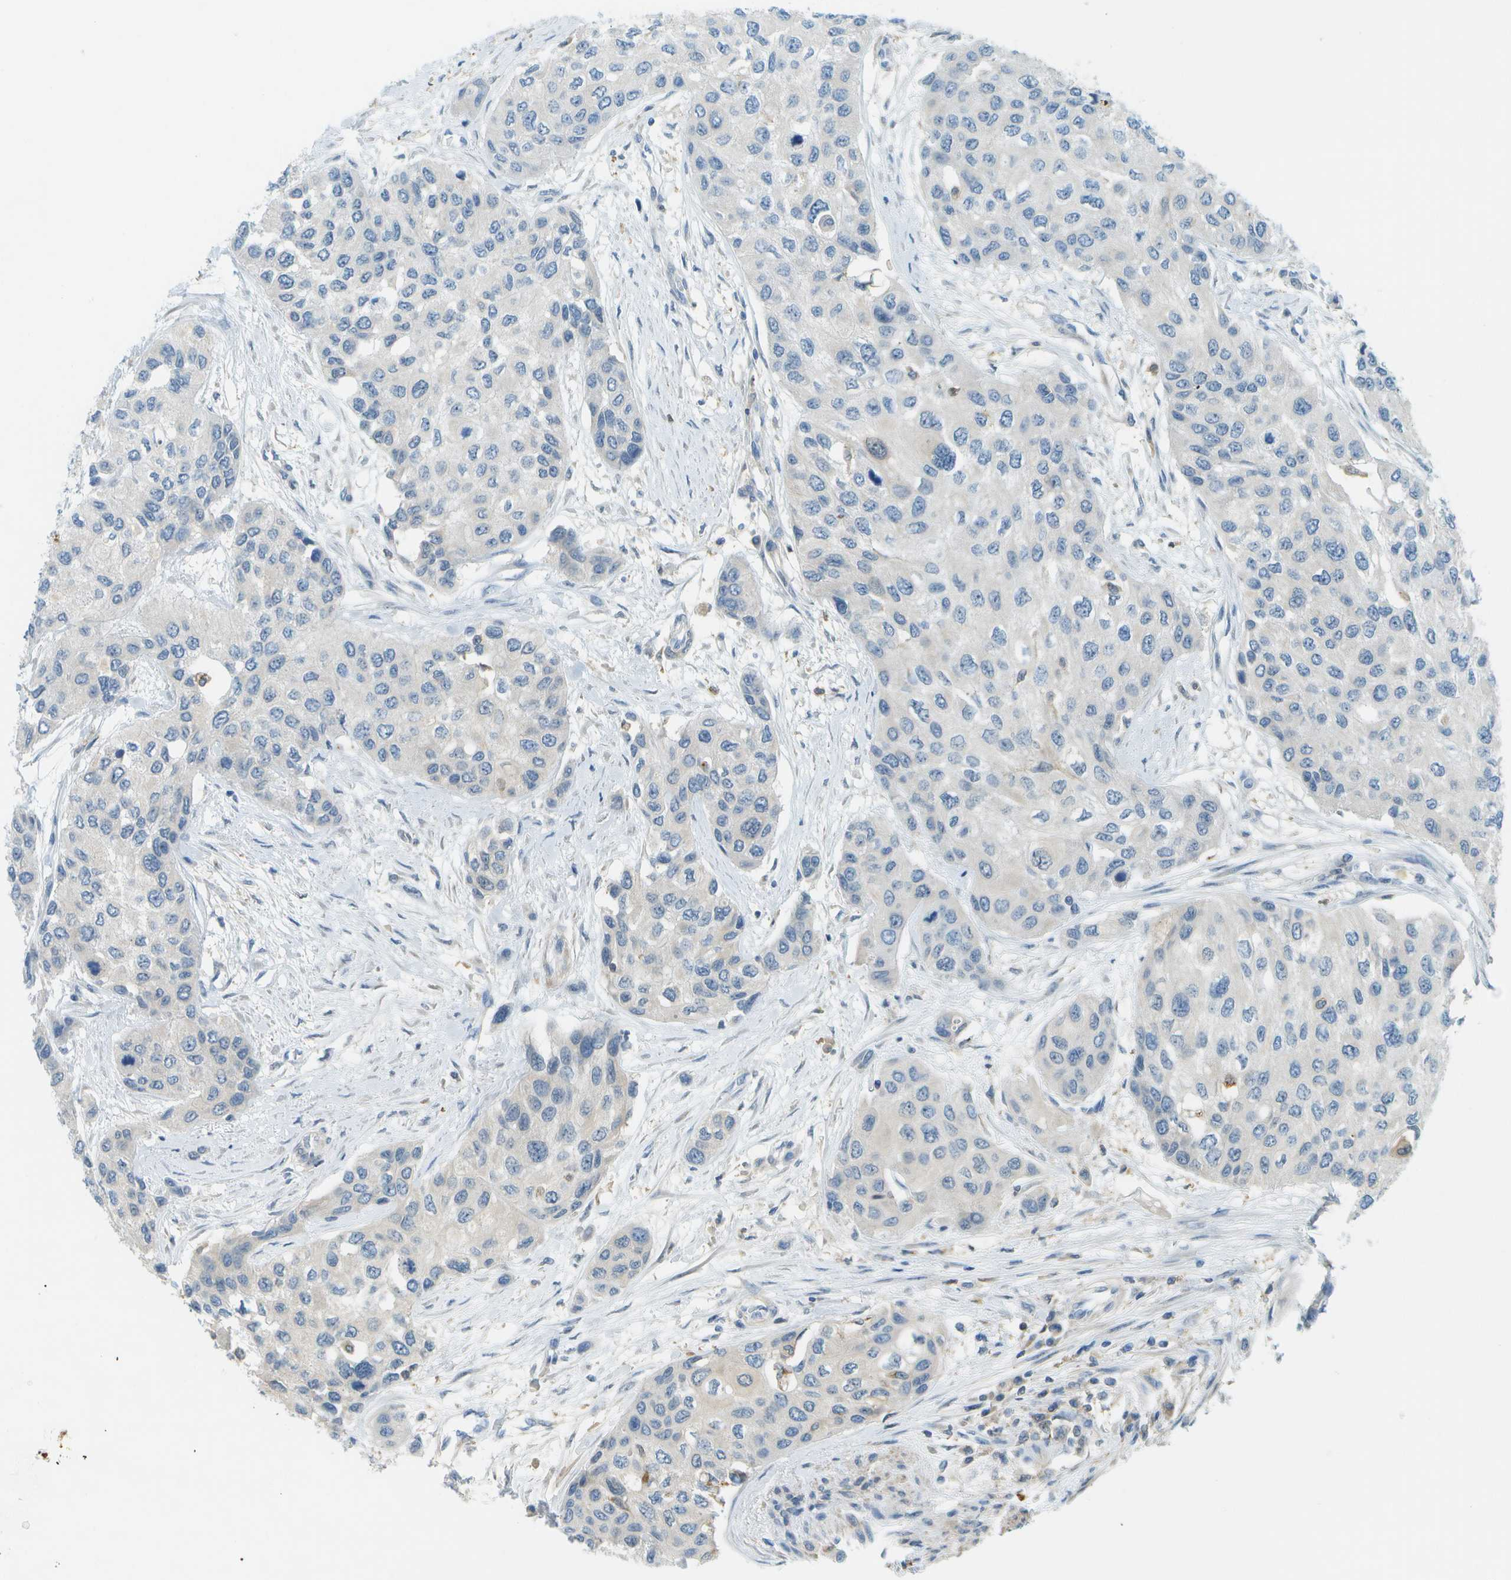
{"staining": {"intensity": "negative", "quantity": "none", "location": "none"}, "tissue": "urothelial cancer", "cell_type": "Tumor cells", "image_type": "cancer", "snomed": [{"axis": "morphology", "description": "Urothelial carcinoma, High grade"}, {"axis": "topography", "description": "Urinary bladder"}], "caption": "Tumor cells show no significant protein staining in high-grade urothelial carcinoma.", "gene": "CDH23", "patient": {"sex": "female", "age": 56}}